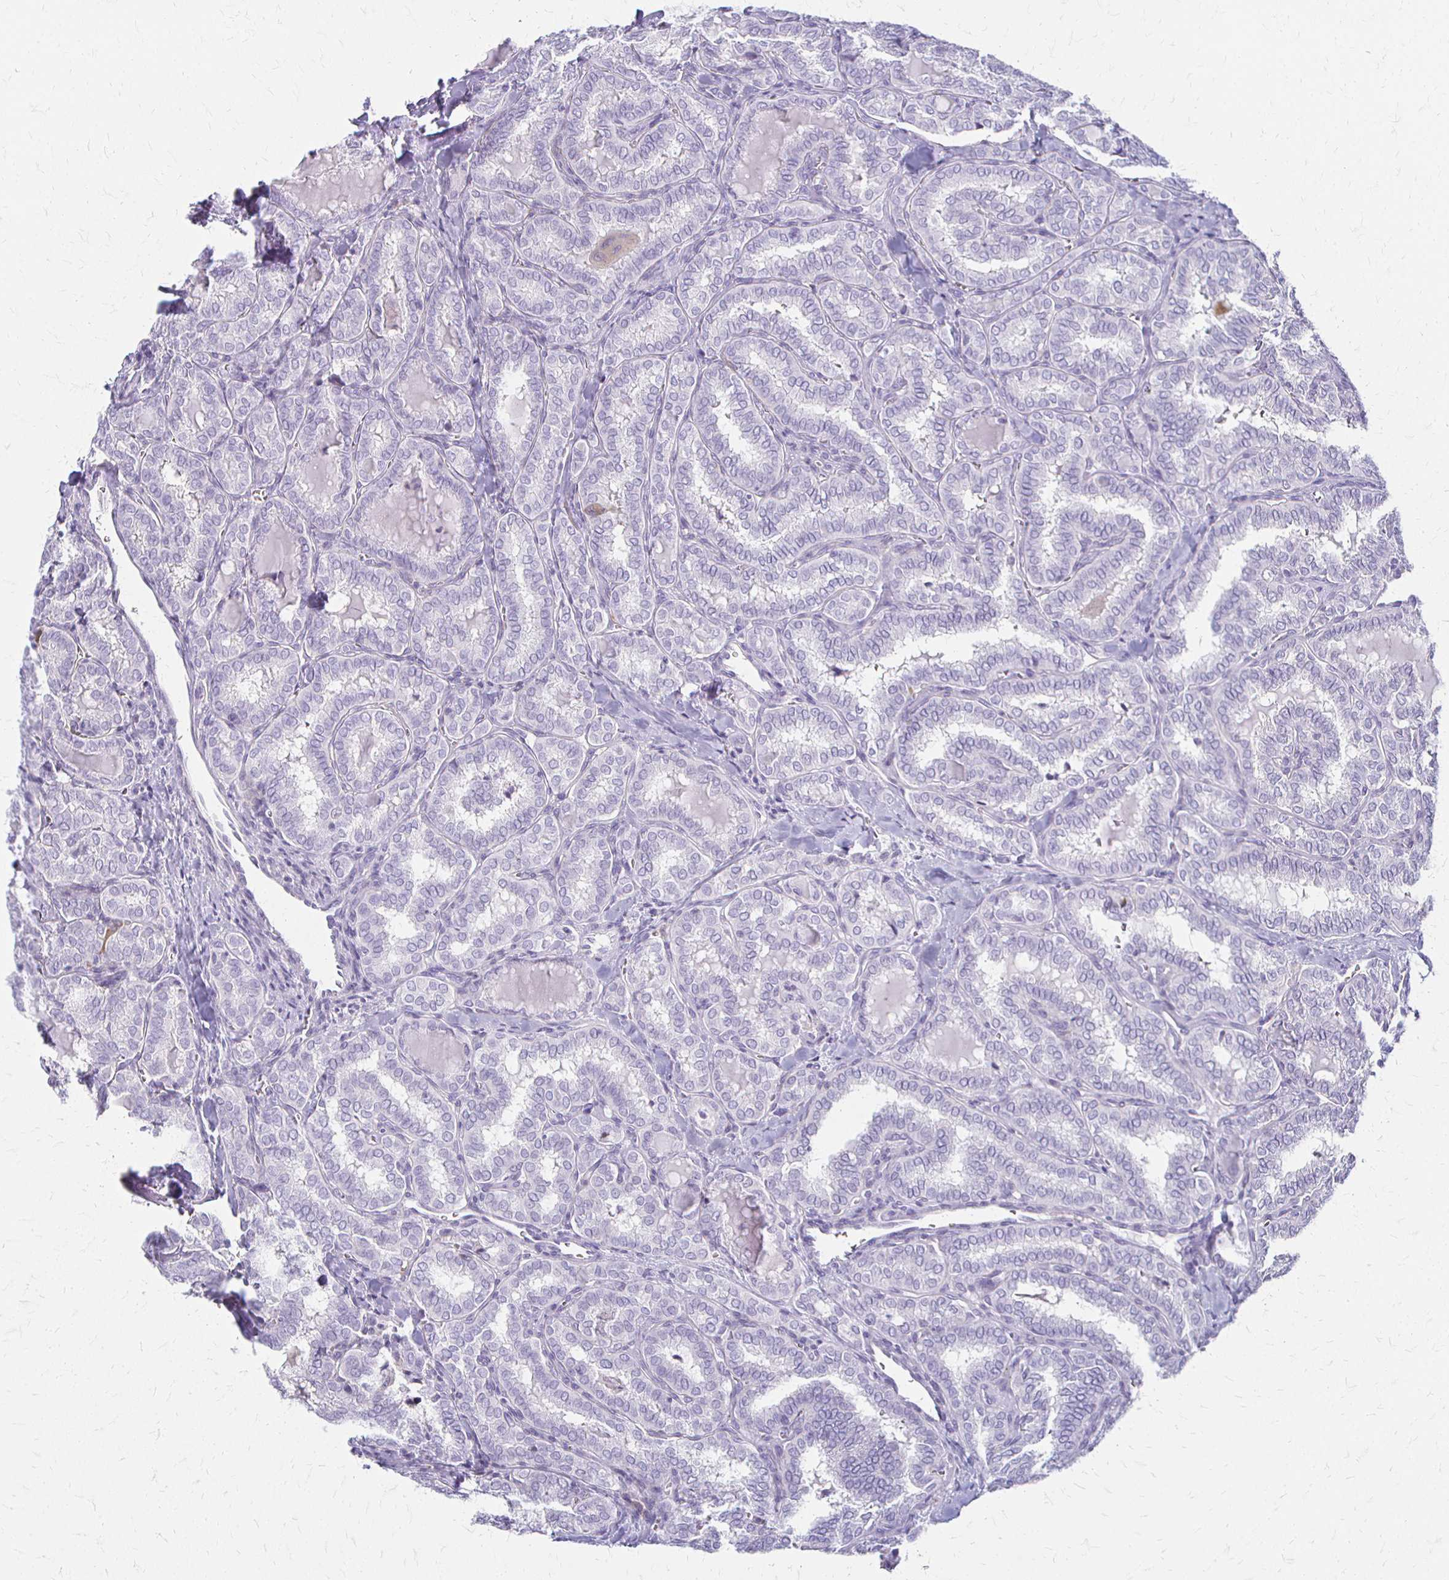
{"staining": {"intensity": "negative", "quantity": "none", "location": "none"}, "tissue": "thyroid cancer", "cell_type": "Tumor cells", "image_type": "cancer", "snomed": [{"axis": "morphology", "description": "Papillary adenocarcinoma, NOS"}, {"axis": "topography", "description": "Thyroid gland"}], "caption": "Photomicrograph shows no protein expression in tumor cells of thyroid cancer (papillary adenocarcinoma) tissue.", "gene": "ACP5", "patient": {"sex": "female", "age": 30}}